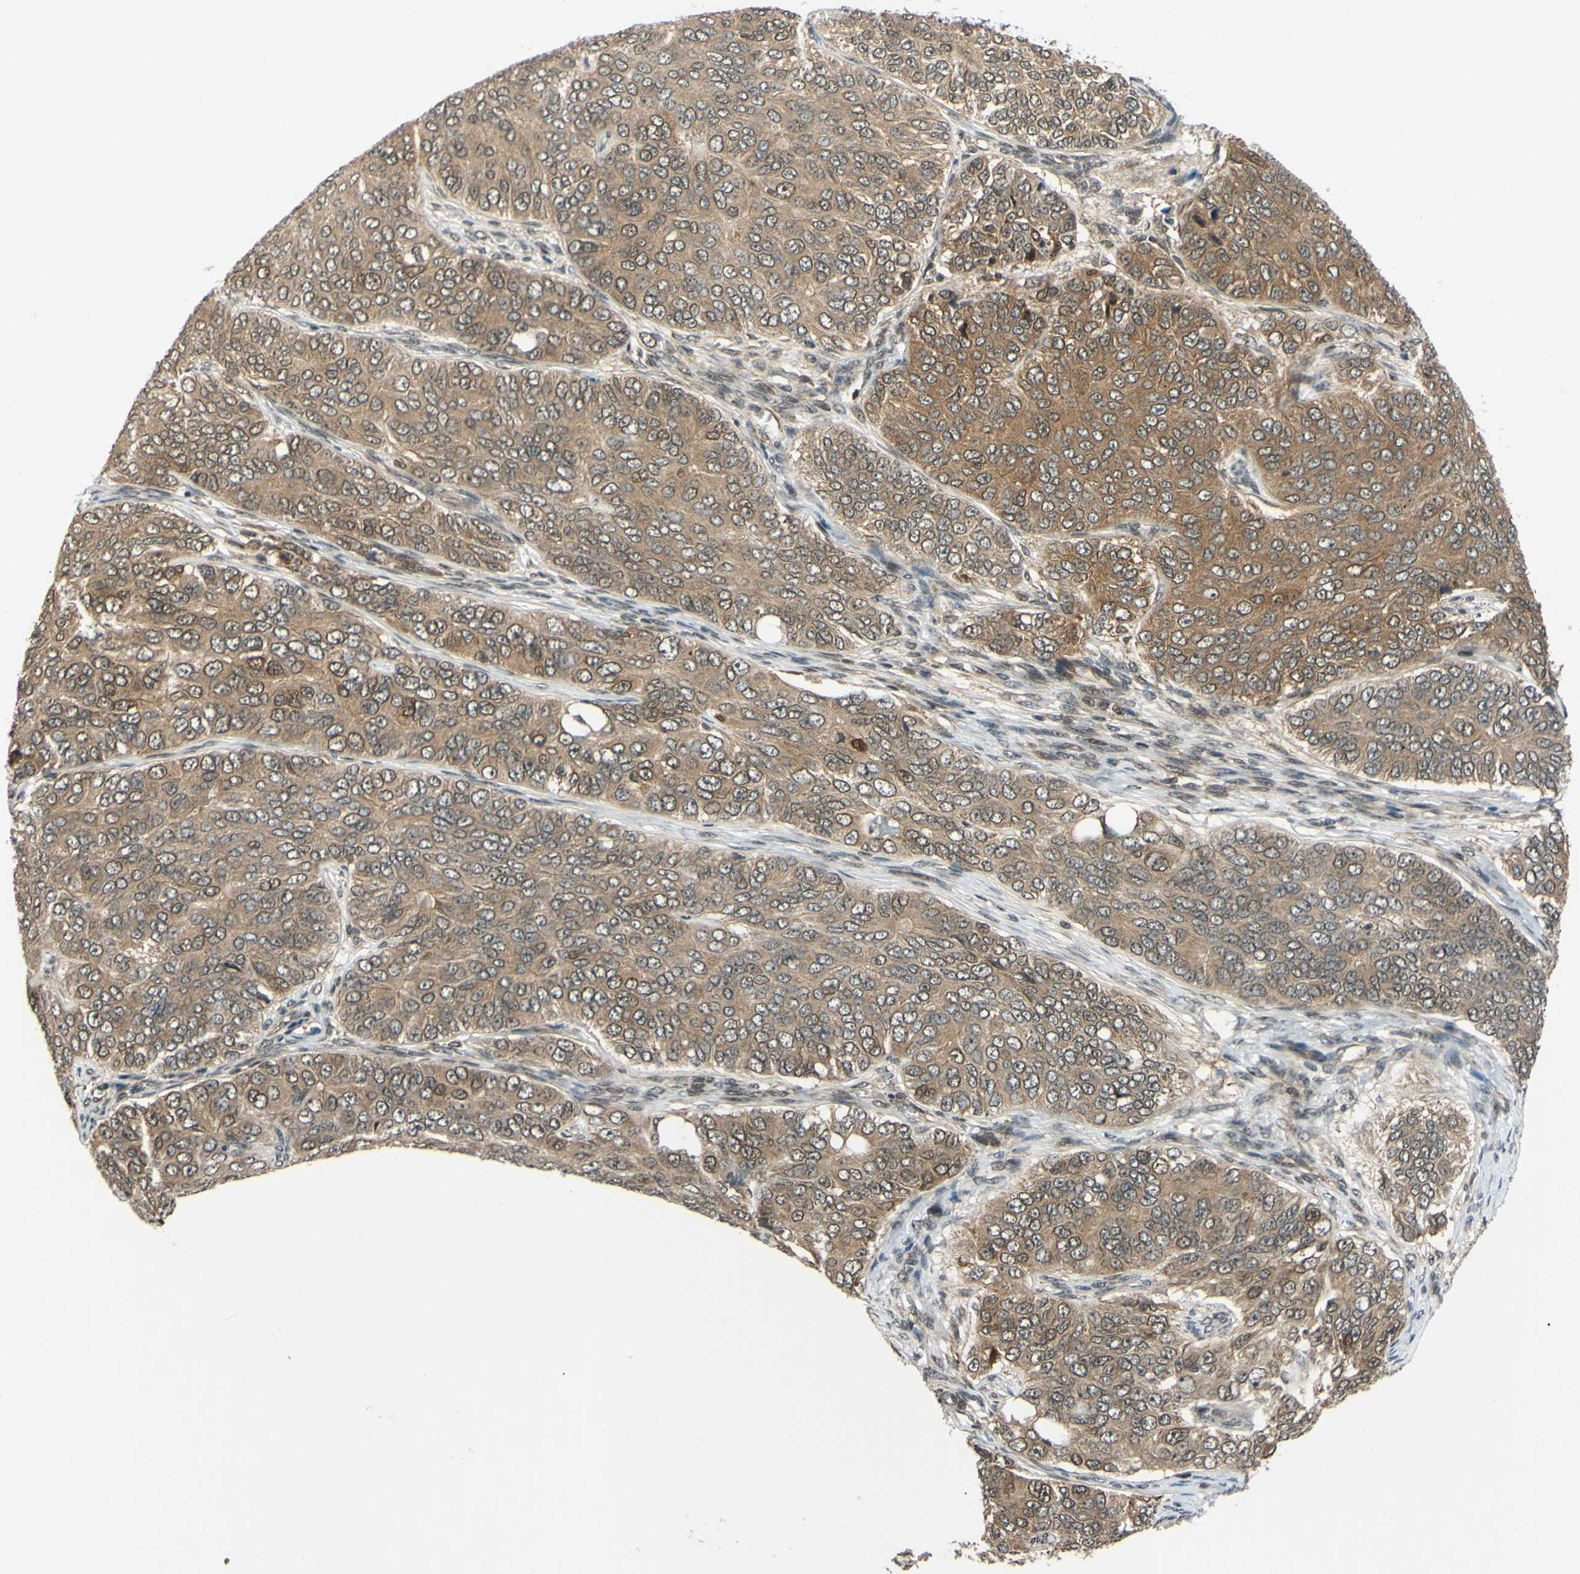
{"staining": {"intensity": "moderate", "quantity": ">75%", "location": "cytoplasmic/membranous"}, "tissue": "ovarian cancer", "cell_type": "Tumor cells", "image_type": "cancer", "snomed": [{"axis": "morphology", "description": "Carcinoma, endometroid"}, {"axis": "topography", "description": "Ovary"}], "caption": "Tumor cells demonstrate medium levels of moderate cytoplasmic/membranous expression in approximately >75% of cells in human ovarian cancer (endometroid carcinoma). The staining is performed using DAB (3,3'-diaminobenzidine) brown chromogen to label protein expression. The nuclei are counter-stained blue using hematoxylin.", "gene": "ABCC8", "patient": {"sex": "female", "age": 51}}